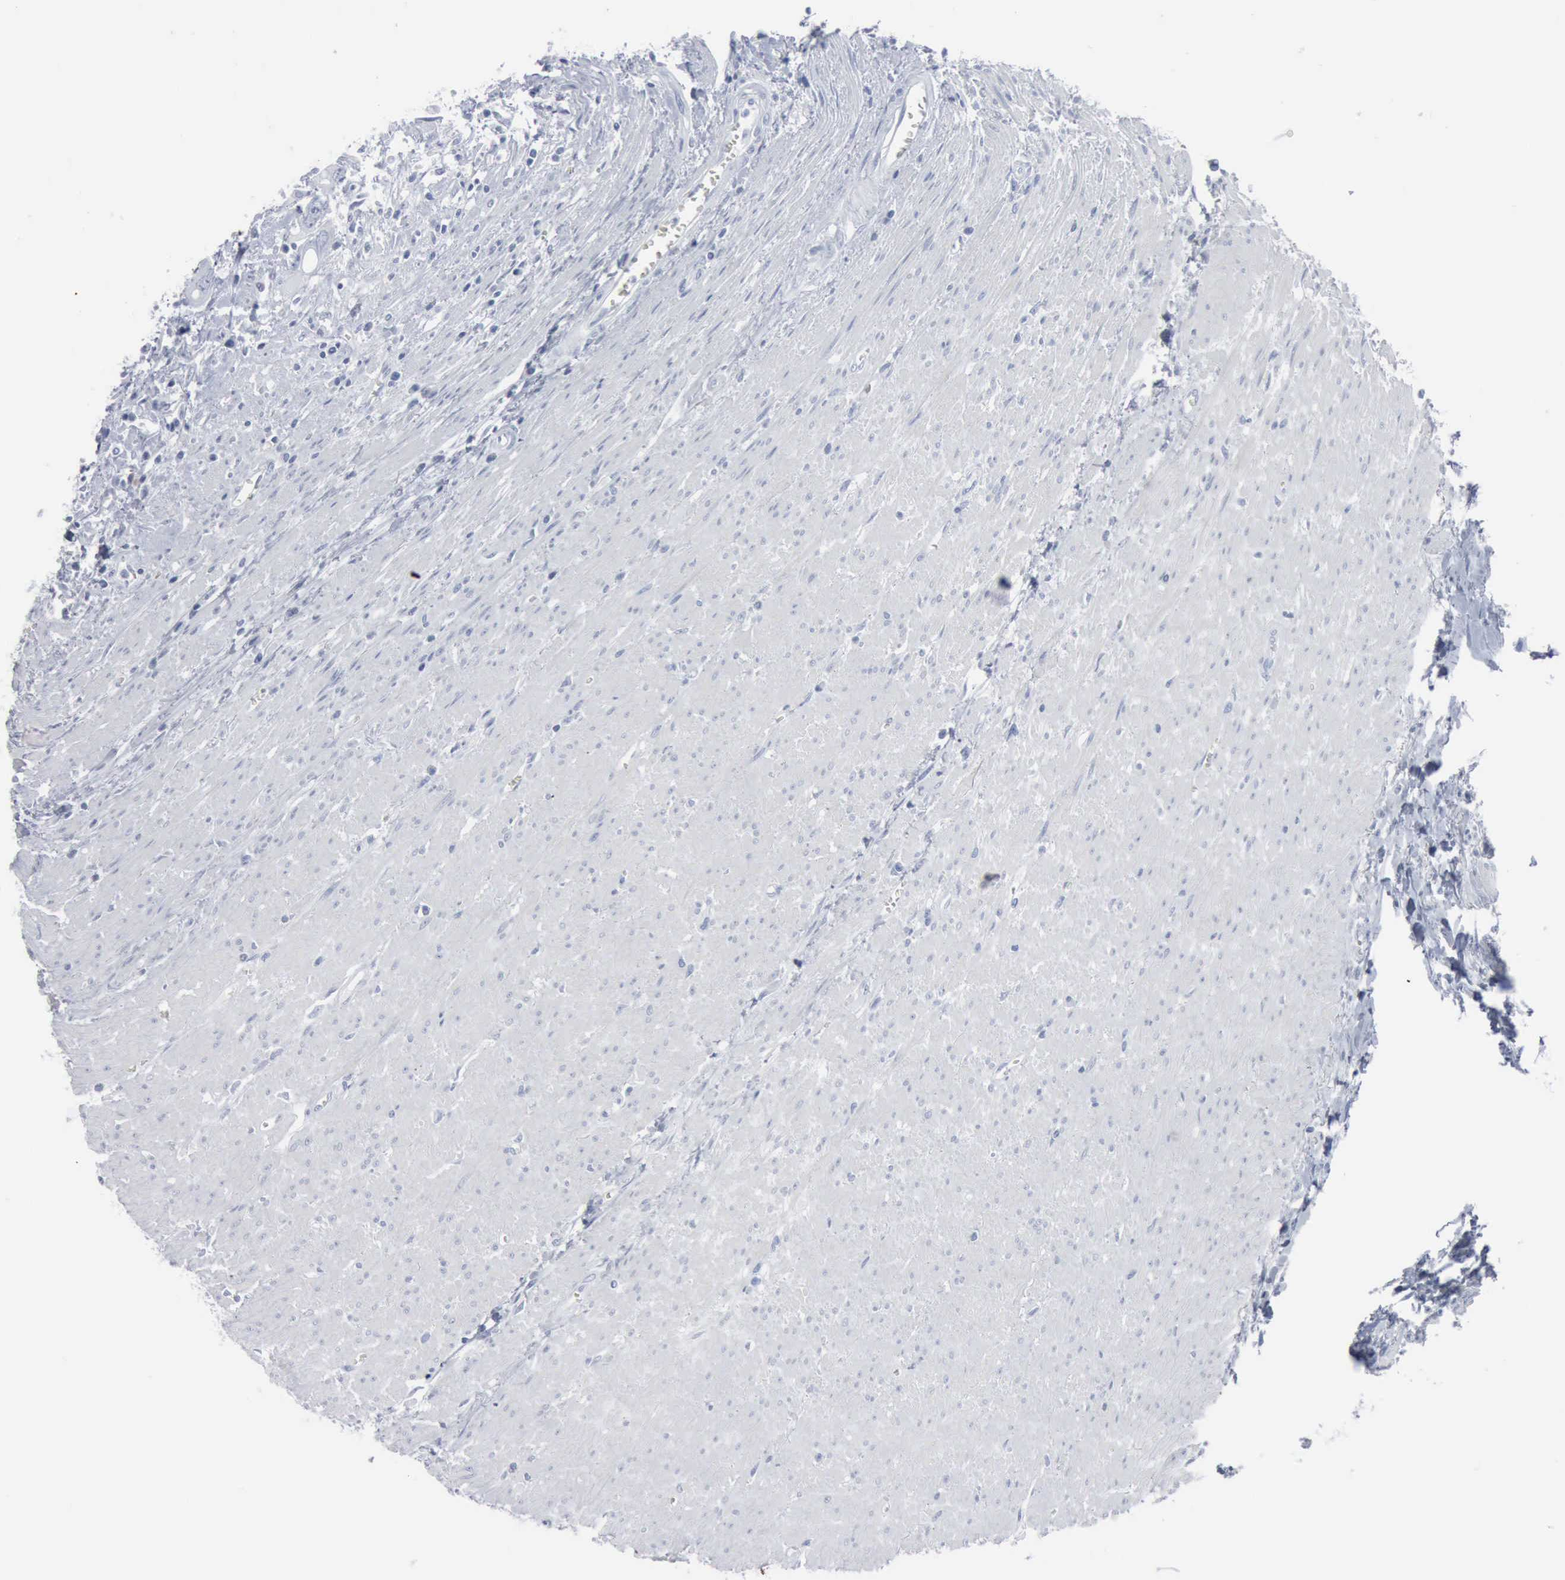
{"staining": {"intensity": "negative", "quantity": "none", "location": "none"}, "tissue": "colorectal cancer", "cell_type": "Tumor cells", "image_type": "cancer", "snomed": [{"axis": "morphology", "description": "Adenocarcinoma, NOS"}, {"axis": "topography", "description": "Rectum"}], "caption": "The micrograph demonstrates no staining of tumor cells in colorectal adenocarcinoma.", "gene": "DMD", "patient": {"sex": "male", "age": 70}}